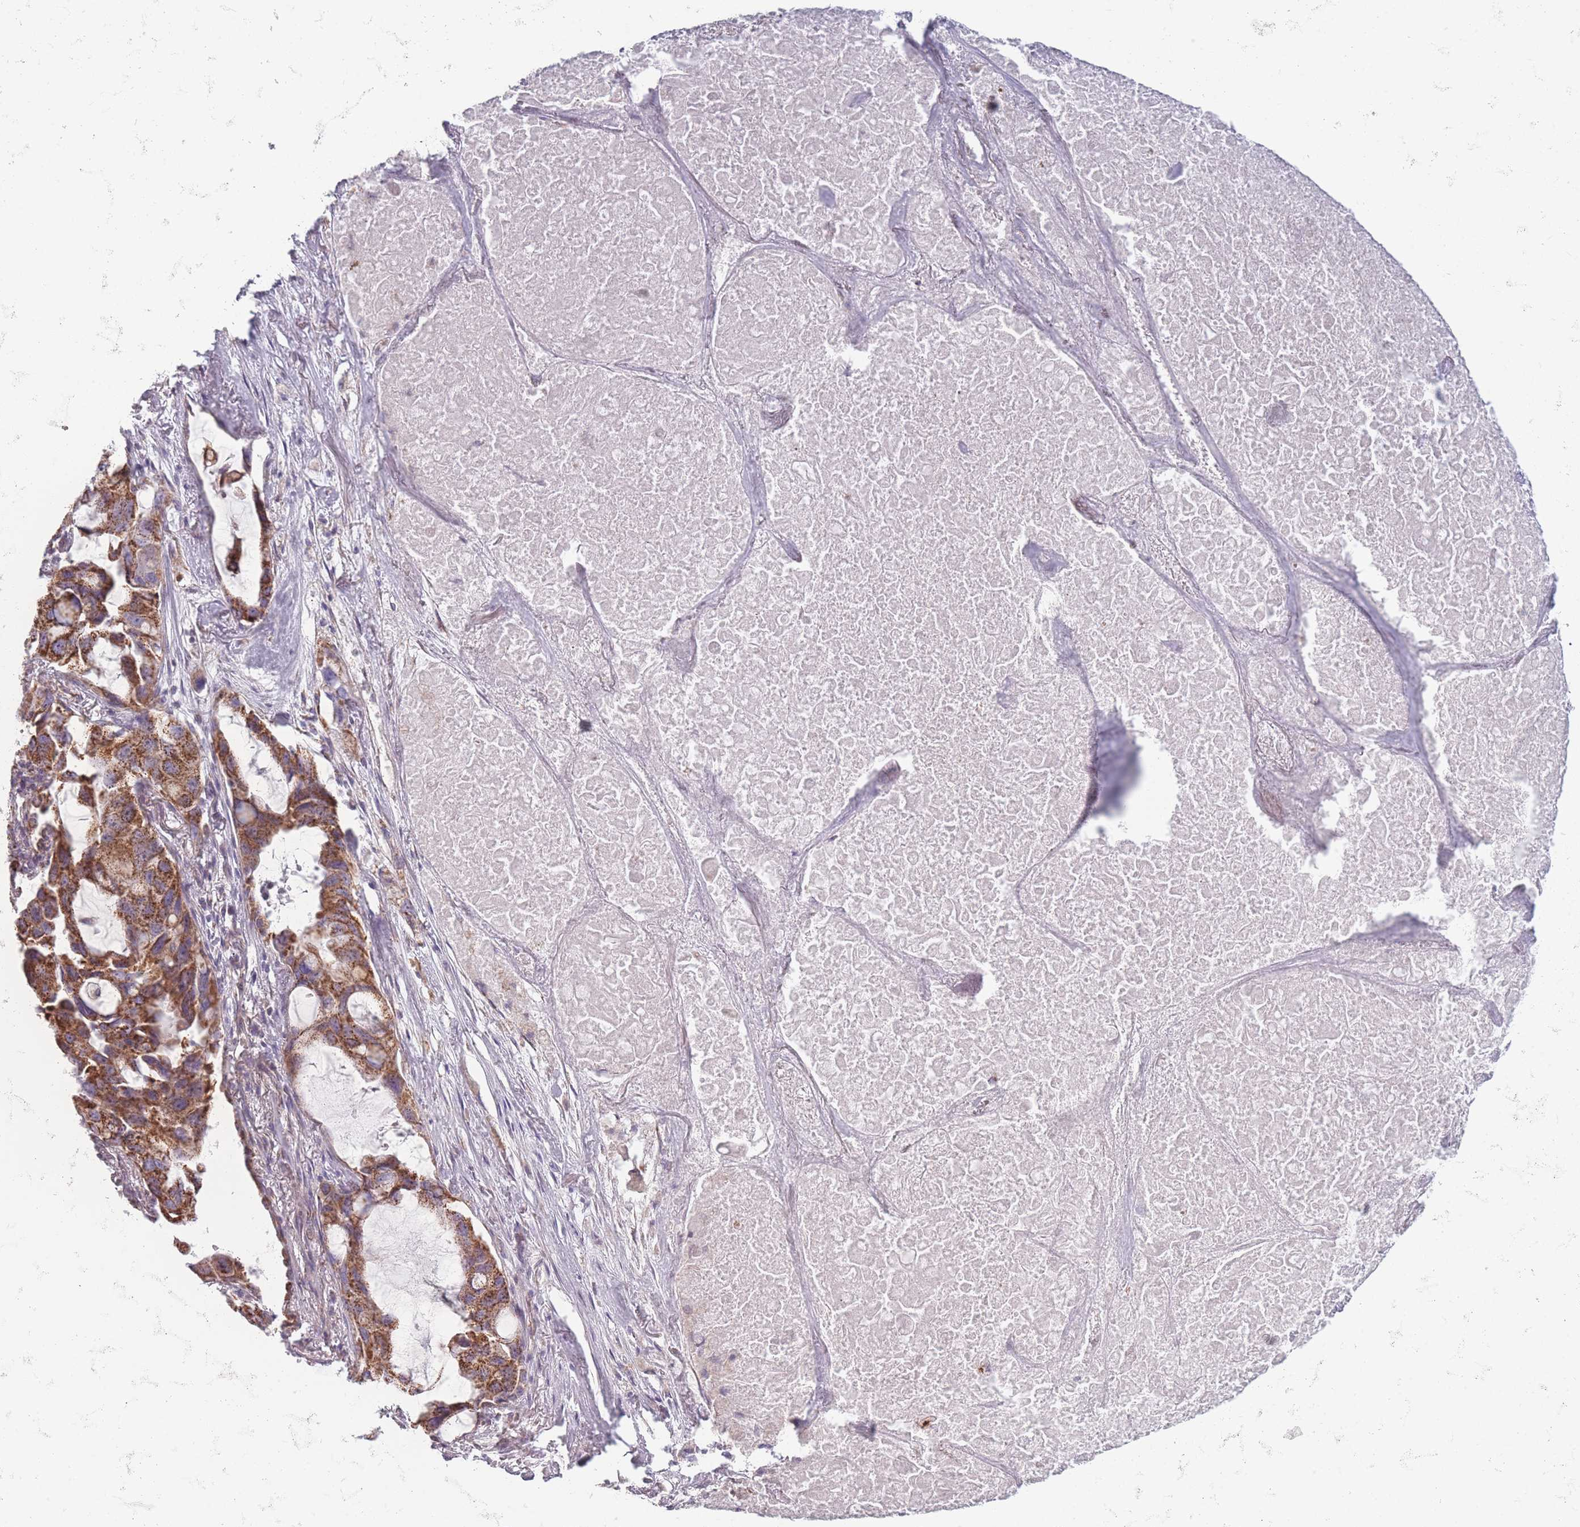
{"staining": {"intensity": "moderate", "quantity": ">75%", "location": "cytoplasmic/membranous"}, "tissue": "lung cancer", "cell_type": "Tumor cells", "image_type": "cancer", "snomed": [{"axis": "morphology", "description": "Squamous cell carcinoma, NOS"}, {"axis": "topography", "description": "Lung"}], "caption": "Immunohistochemistry of human lung cancer (squamous cell carcinoma) reveals medium levels of moderate cytoplasmic/membranous expression in about >75% of tumor cells. The protein is stained brown, and the nuclei are stained in blue (DAB (3,3'-diaminobenzidine) IHC with brightfield microscopy, high magnification).", "gene": "DCHS1", "patient": {"sex": "female", "age": 73}}